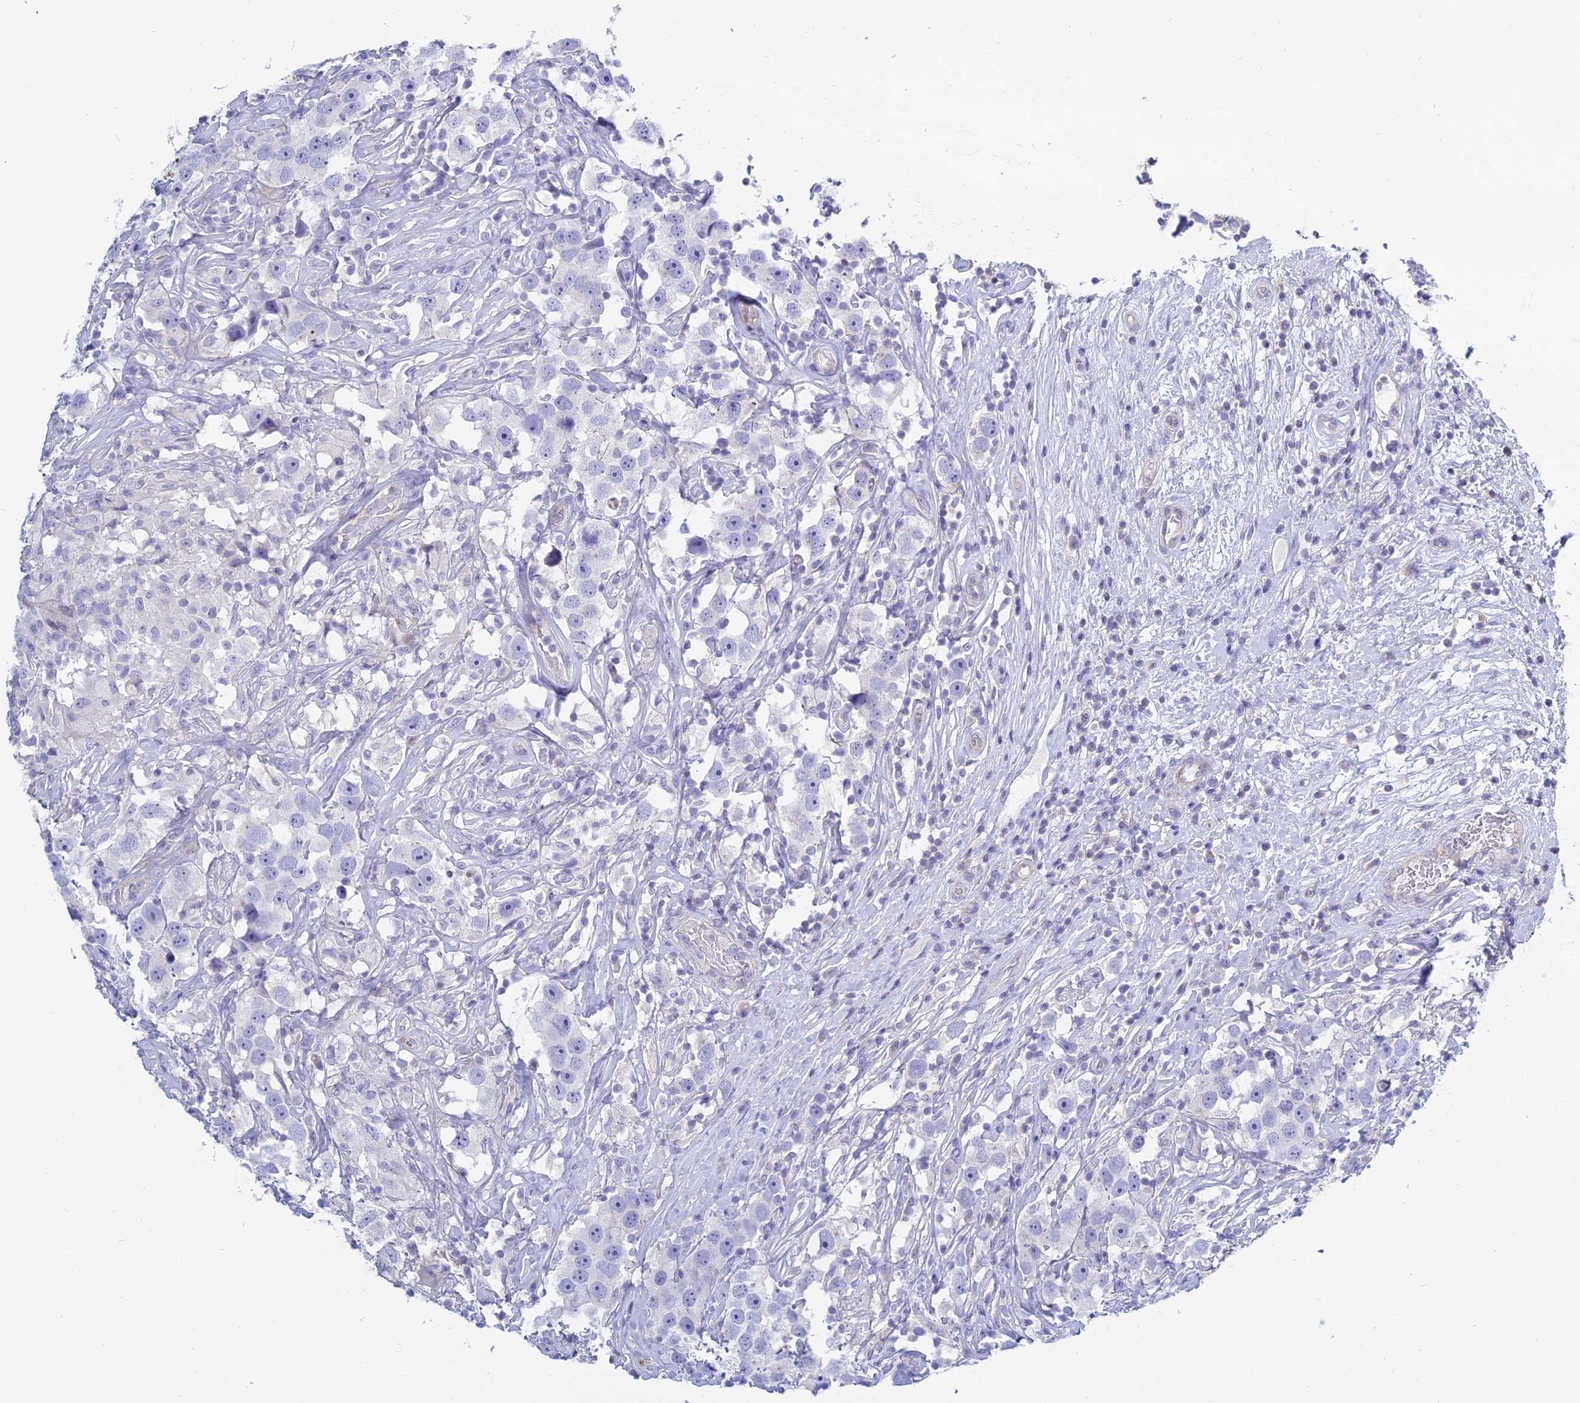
{"staining": {"intensity": "negative", "quantity": "none", "location": "none"}, "tissue": "testis cancer", "cell_type": "Tumor cells", "image_type": "cancer", "snomed": [{"axis": "morphology", "description": "Seminoma, NOS"}, {"axis": "topography", "description": "Testis"}], "caption": "Testis seminoma stained for a protein using immunohistochemistry (IHC) displays no positivity tumor cells.", "gene": "SMIM24", "patient": {"sex": "male", "age": 49}}